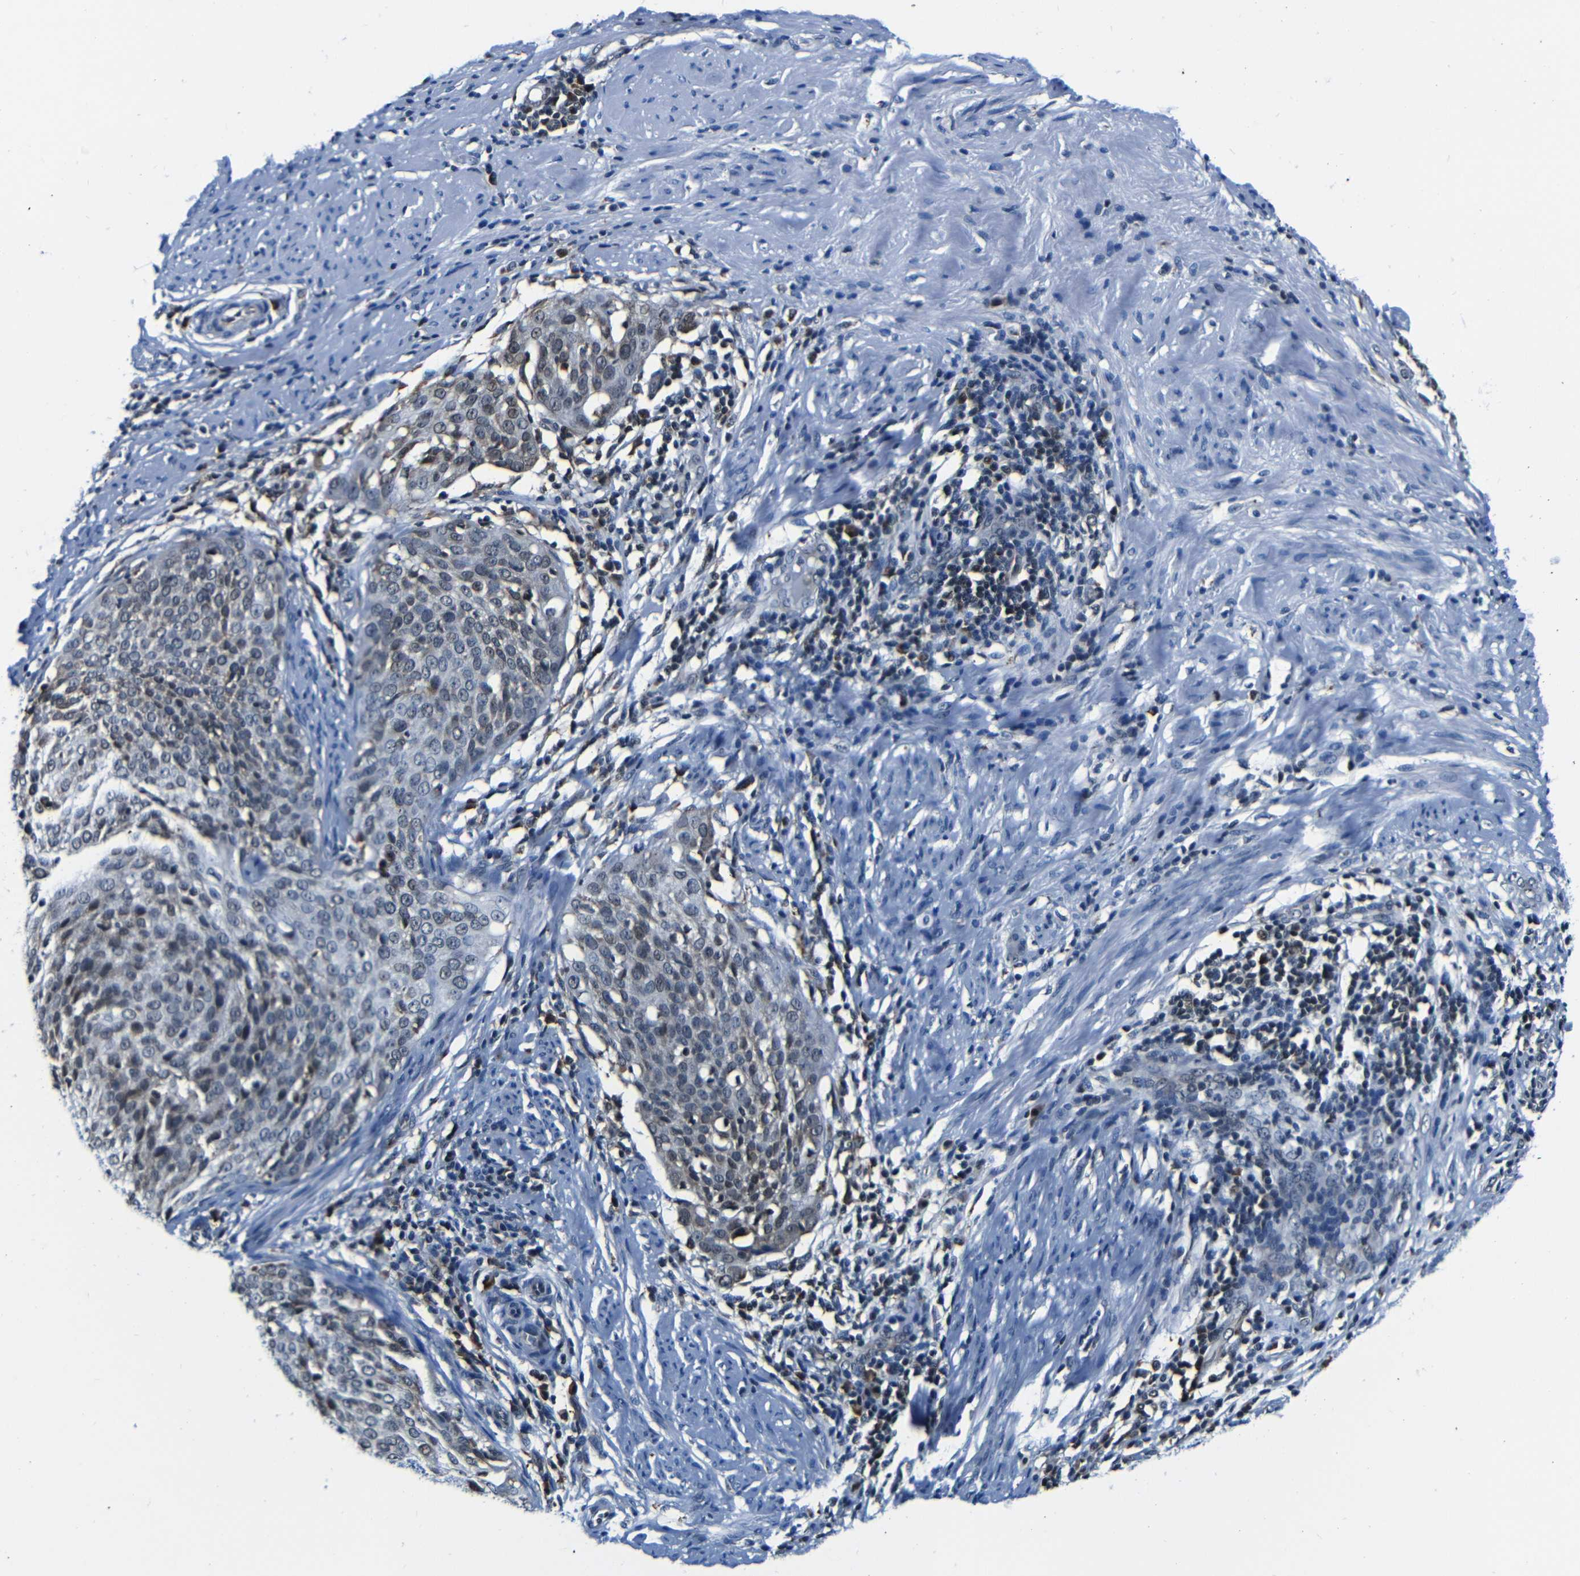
{"staining": {"intensity": "weak", "quantity": "25%-75%", "location": "nuclear"}, "tissue": "cervical cancer", "cell_type": "Tumor cells", "image_type": "cancer", "snomed": [{"axis": "morphology", "description": "Squamous cell carcinoma, NOS"}, {"axis": "topography", "description": "Cervix"}], "caption": "Cervical cancer (squamous cell carcinoma) was stained to show a protein in brown. There is low levels of weak nuclear staining in about 25%-75% of tumor cells. (Stains: DAB in brown, nuclei in blue, Microscopy: brightfield microscopy at high magnification).", "gene": "NCBP3", "patient": {"sex": "female", "age": 51}}